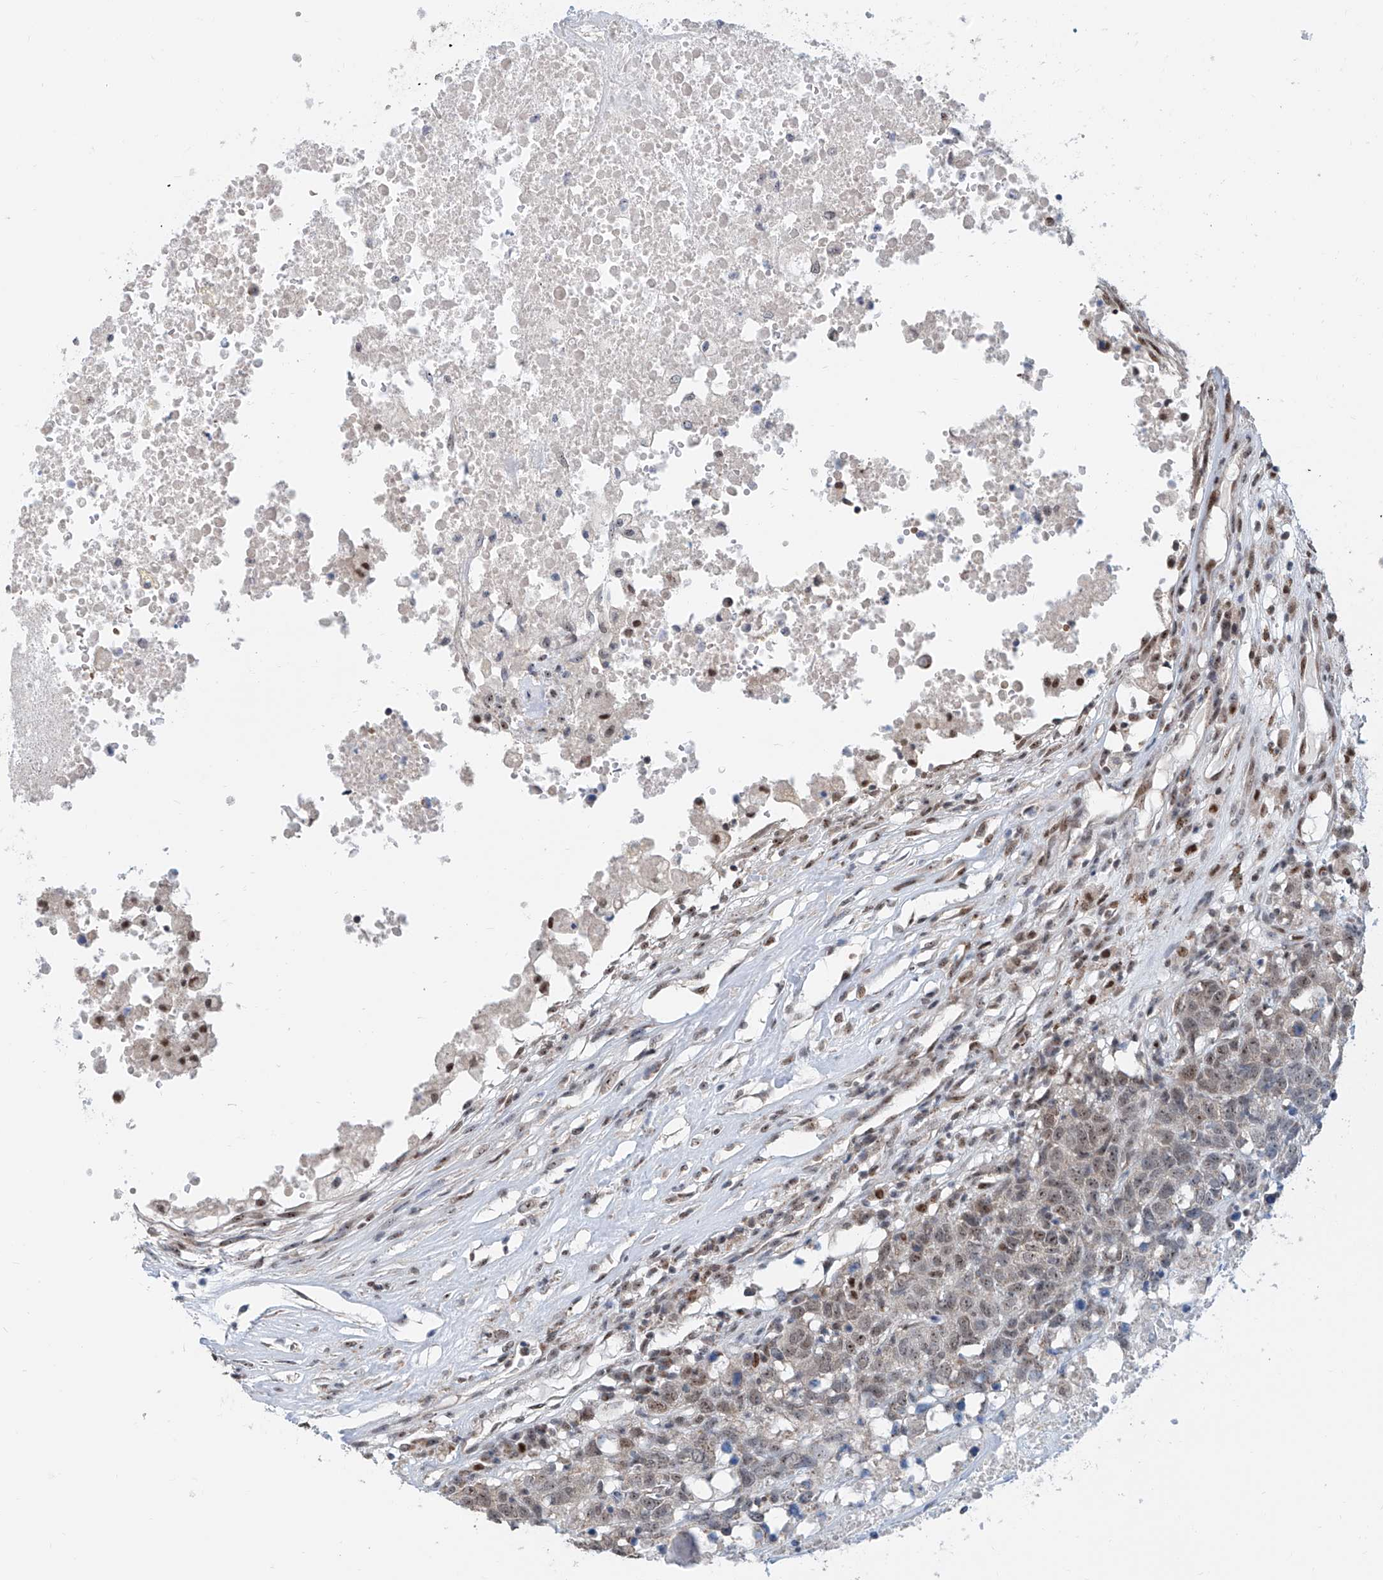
{"staining": {"intensity": "moderate", "quantity": "25%-75%", "location": "nuclear"}, "tissue": "head and neck cancer", "cell_type": "Tumor cells", "image_type": "cancer", "snomed": [{"axis": "morphology", "description": "Squamous cell carcinoma, NOS"}, {"axis": "topography", "description": "Head-Neck"}], "caption": "Protein staining reveals moderate nuclear expression in approximately 25%-75% of tumor cells in head and neck cancer.", "gene": "SDE2", "patient": {"sex": "male", "age": 66}}